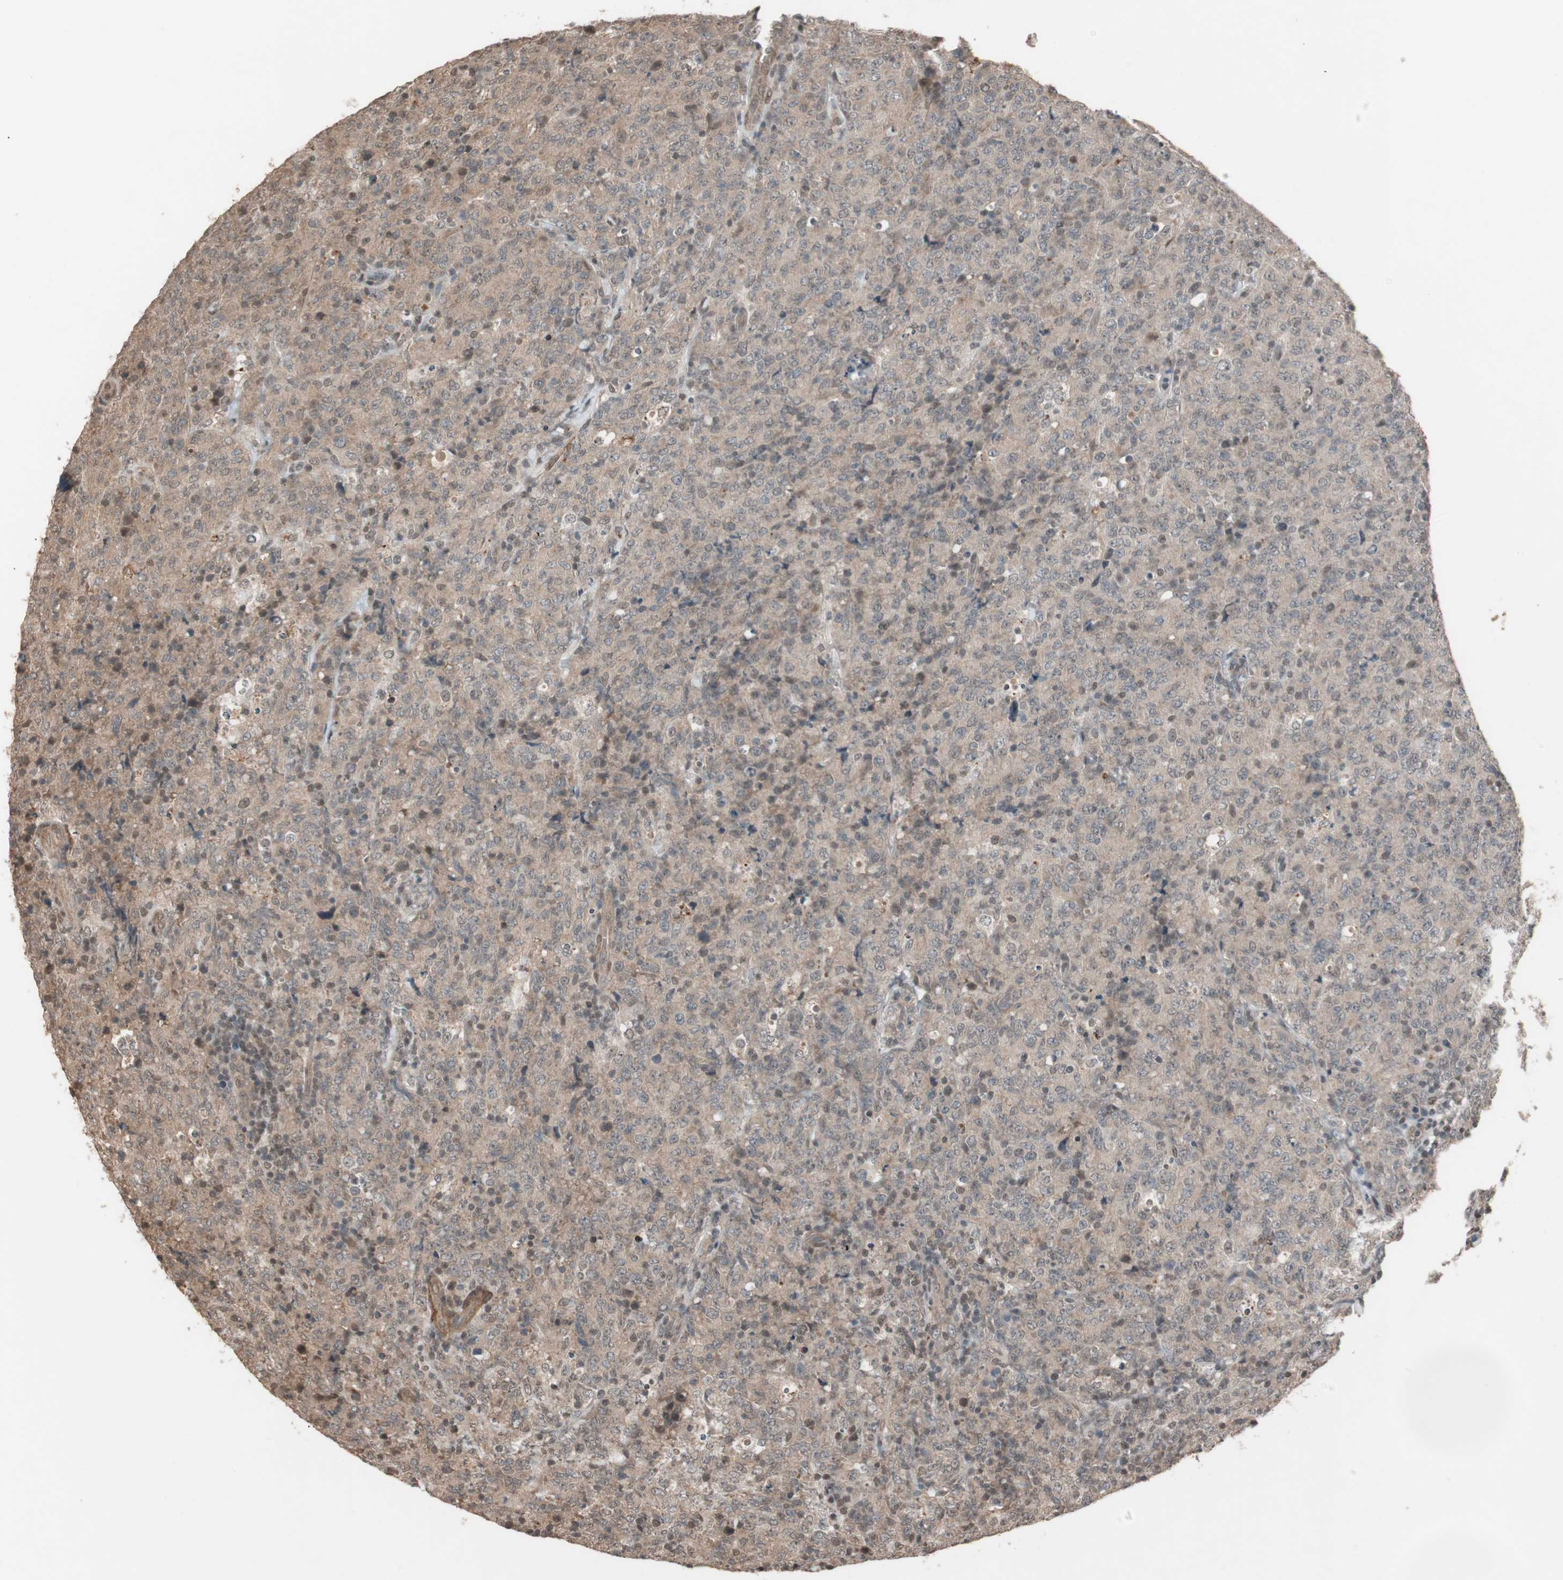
{"staining": {"intensity": "weak", "quantity": "<25%", "location": "cytoplasmic/membranous"}, "tissue": "lymphoma", "cell_type": "Tumor cells", "image_type": "cancer", "snomed": [{"axis": "morphology", "description": "Malignant lymphoma, non-Hodgkin's type, High grade"}, {"axis": "topography", "description": "Tonsil"}], "caption": "Photomicrograph shows no protein staining in tumor cells of lymphoma tissue.", "gene": "DRAP1", "patient": {"sex": "female", "age": 36}}